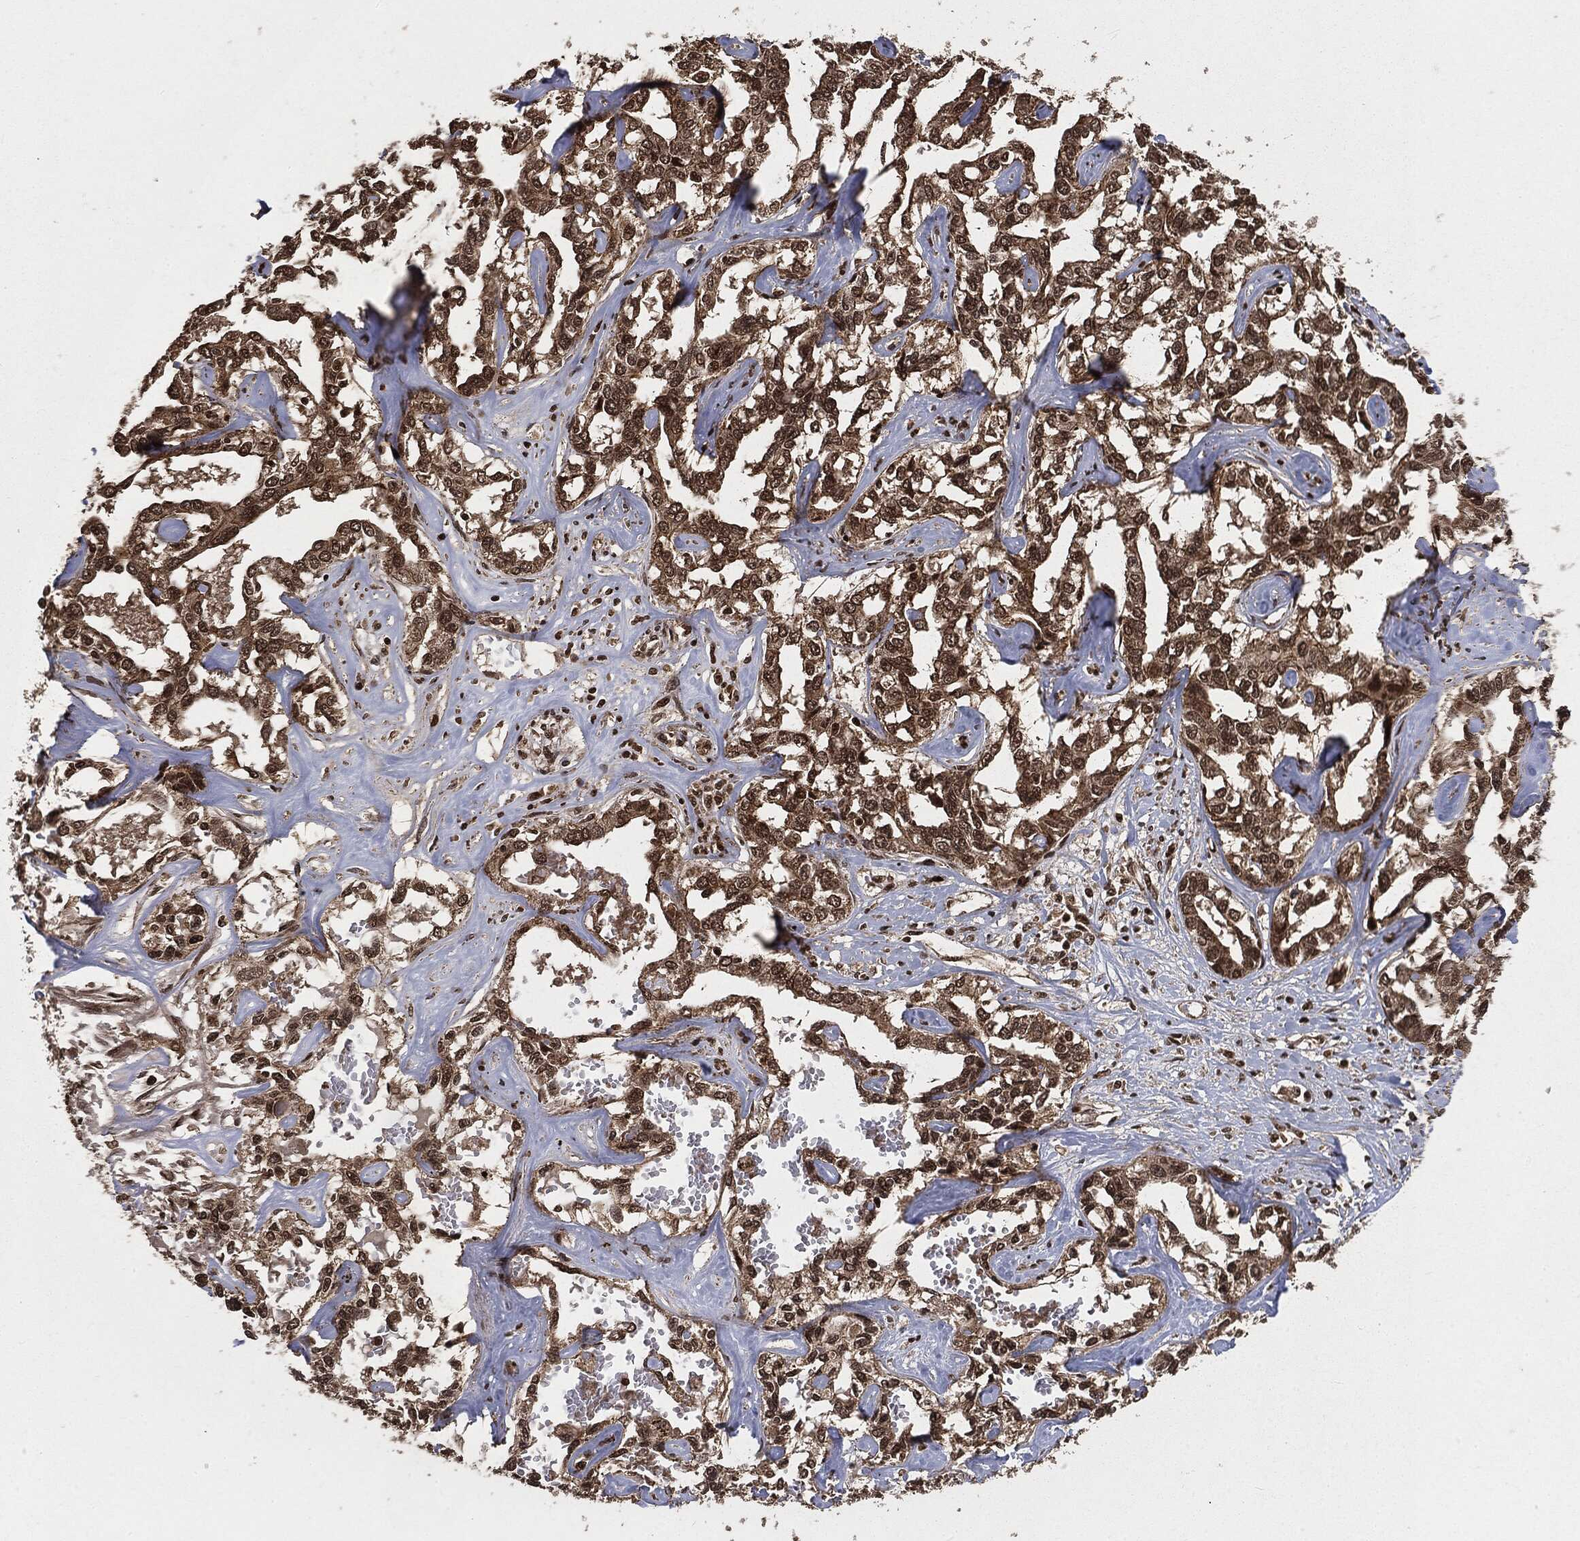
{"staining": {"intensity": "moderate", "quantity": ">75%", "location": "cytoplasmic/membranous,nuclear"}, "tissue": "liver cancer", "cell_type": "Tumor cells", "image_type": "cancer", "snomed": [{"axis": "morphology", "description": "Cholangiocarcinoma"}, {"axis": "topography", "description": "Liver"}], "caption": "High-power microscopy captured an immunohistochemistry (IHC) photomicrograph of liver cancer, revealing moderate cytoplasmic/membranous and nuclear expression in about >75% of tumor cells.", "gene": "CTDP1", "patient": {"sex": "male", "age": 59}}